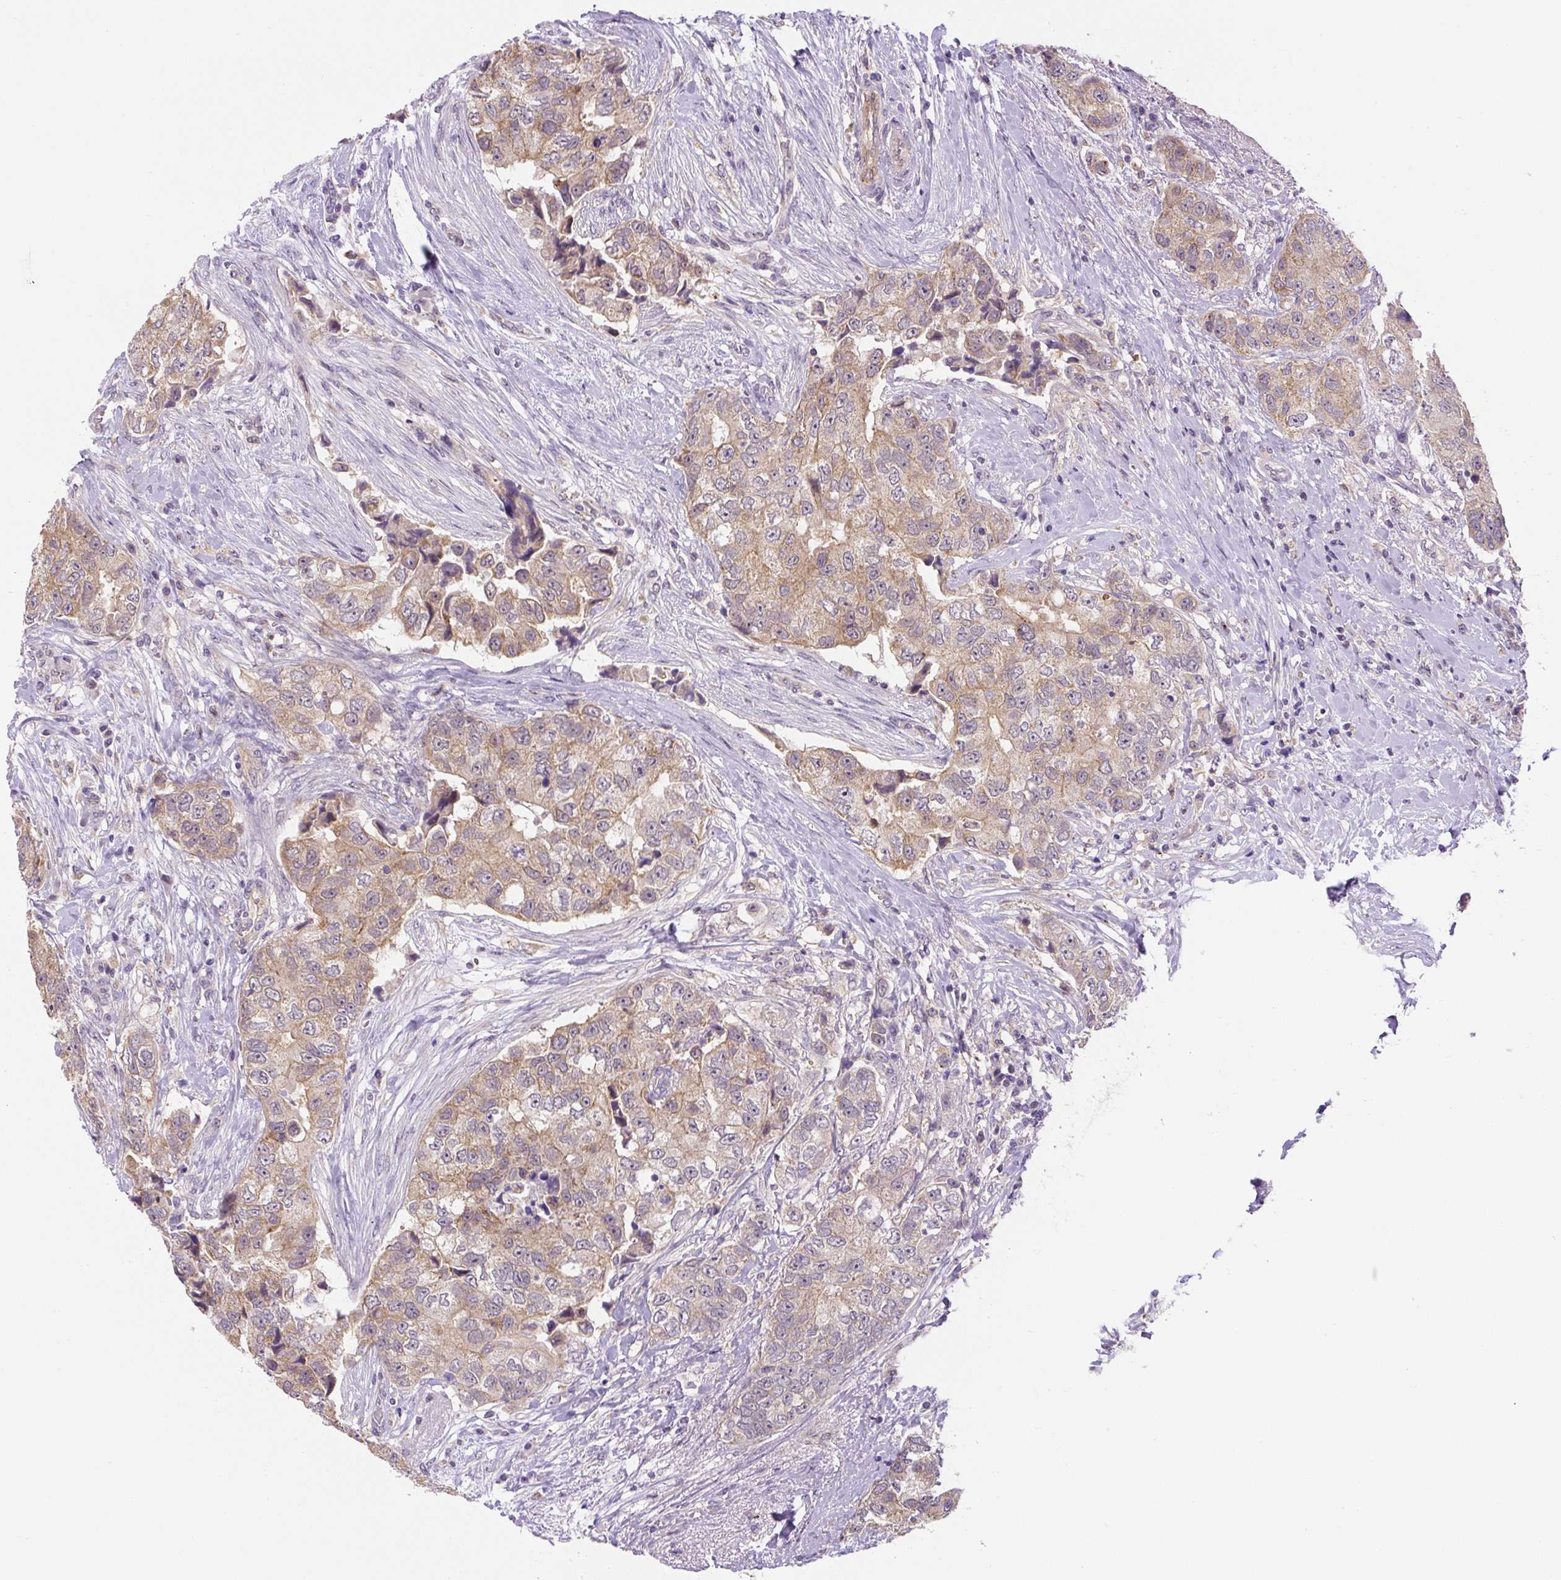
{"staining": {"intensity": "weak", "quantity": ">75%", "location": "cytoplasmic/membranous"}, "tissue": "breast cancer", "cell_type": "Tumor cells", "image_type": "cancer", "snomed": [{"axis": "morphology", "description": "Normal tissue, NOS"}, {"axis": "morphology", "description": "Duct carcinoma"}, {"axis": "topography", "description": "Breast"}], "caption": "The photomicrograph shows a brown stain indicating the presence of a protein in the cytoplasmic/membranous of tumor cells in intraductal carcinoma (breast).", "gene": "PLA2G4A", "patient": {"sex": "female", "age": 62}}